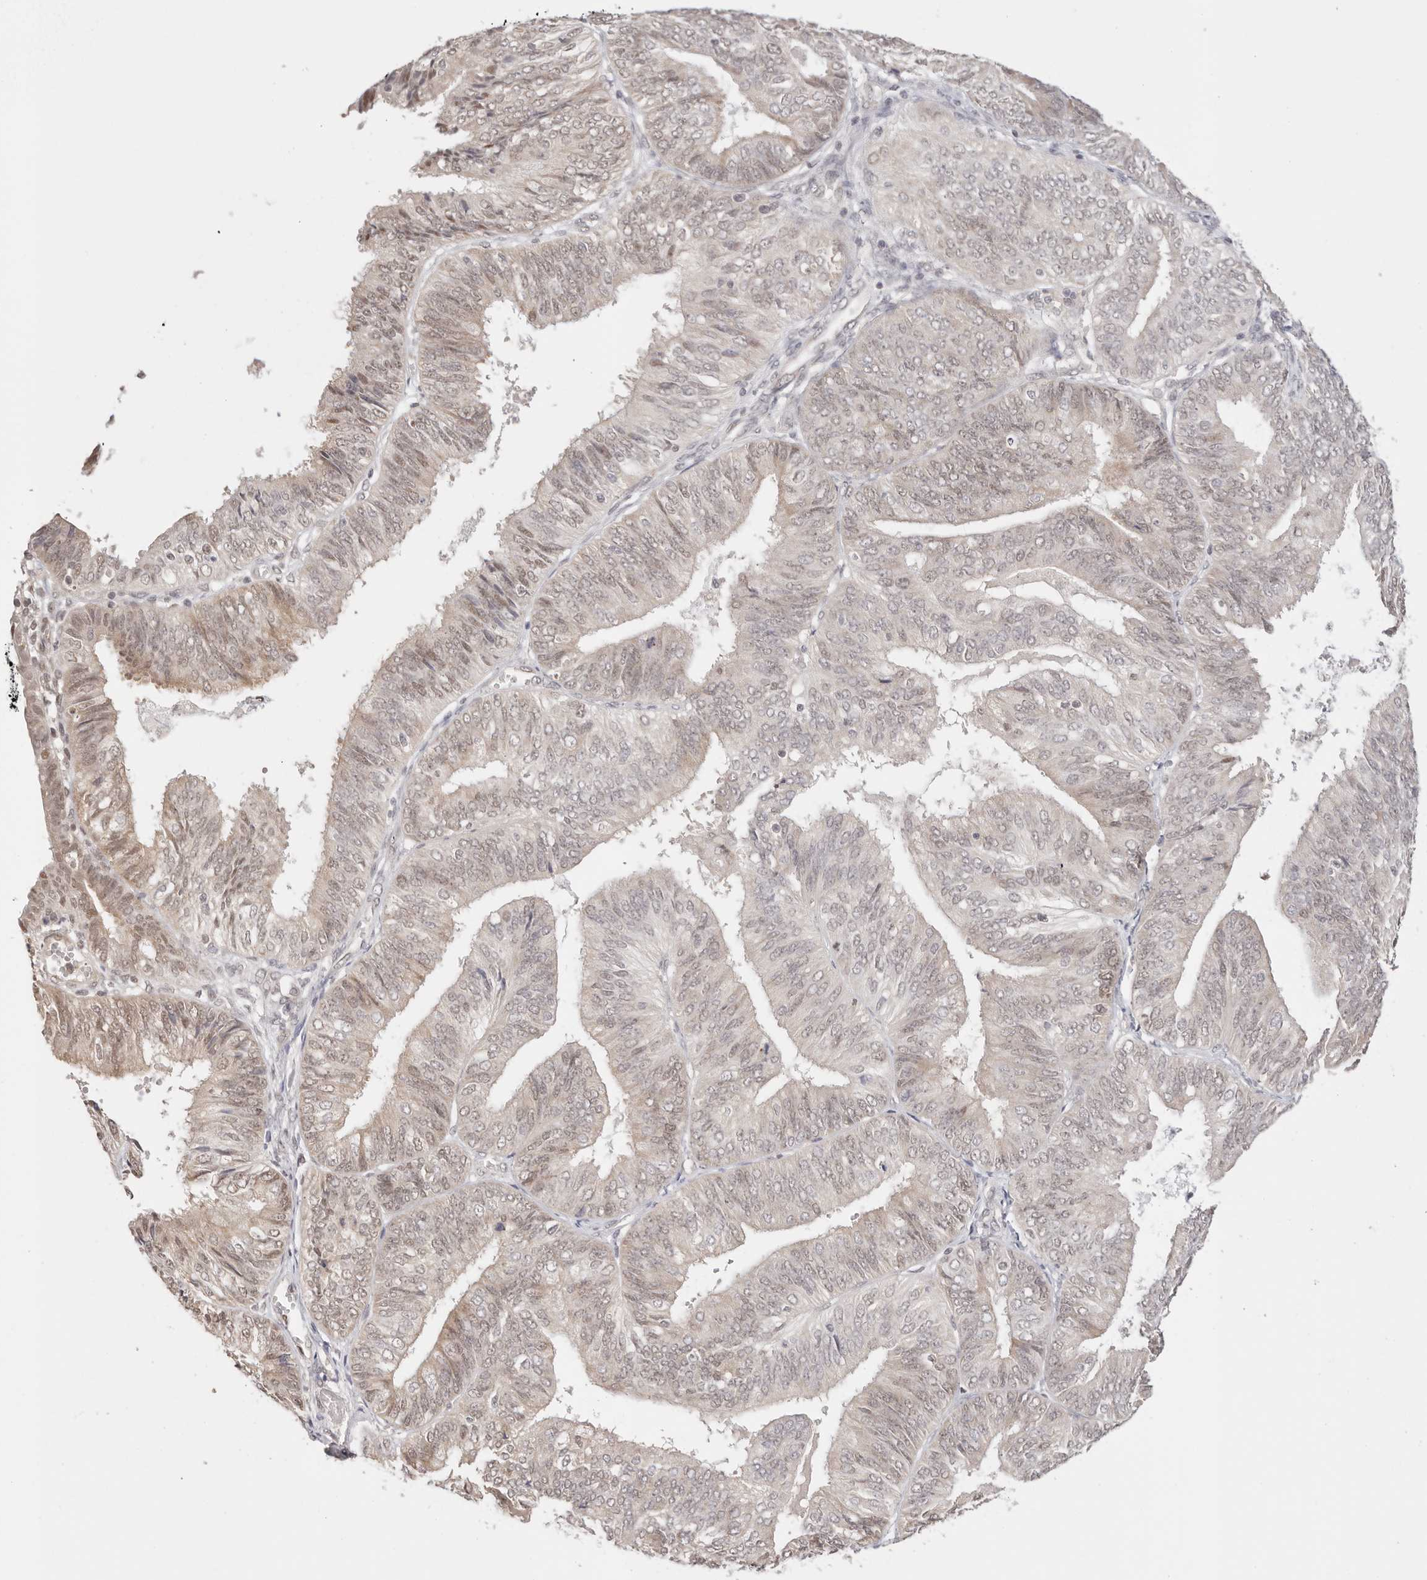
{"staining": {"intensity": "weak", "quantity": "25%-75%", "location": "nuclear"}, "tissue": "endometrial cancer", "cell_type": "Tumor cells", "image_type": "cancer", "snomed": [{"axis": "morphology", "description": "Adenocarcinoma, NOS"}, {"axis": "topography", "description": "Endometrium"}], "caption": "Immunohistochemistry (IHC) image of neoplastic tissue: human adenocarcinoma (endometrial) stained using IHC reveals low levels of weak protein expression localized specifically in the nuclear of tumor cells, appearing as a nuclear brown color.", "gene": "RFC3", "patient": {"sex": "female", "age": 58}}